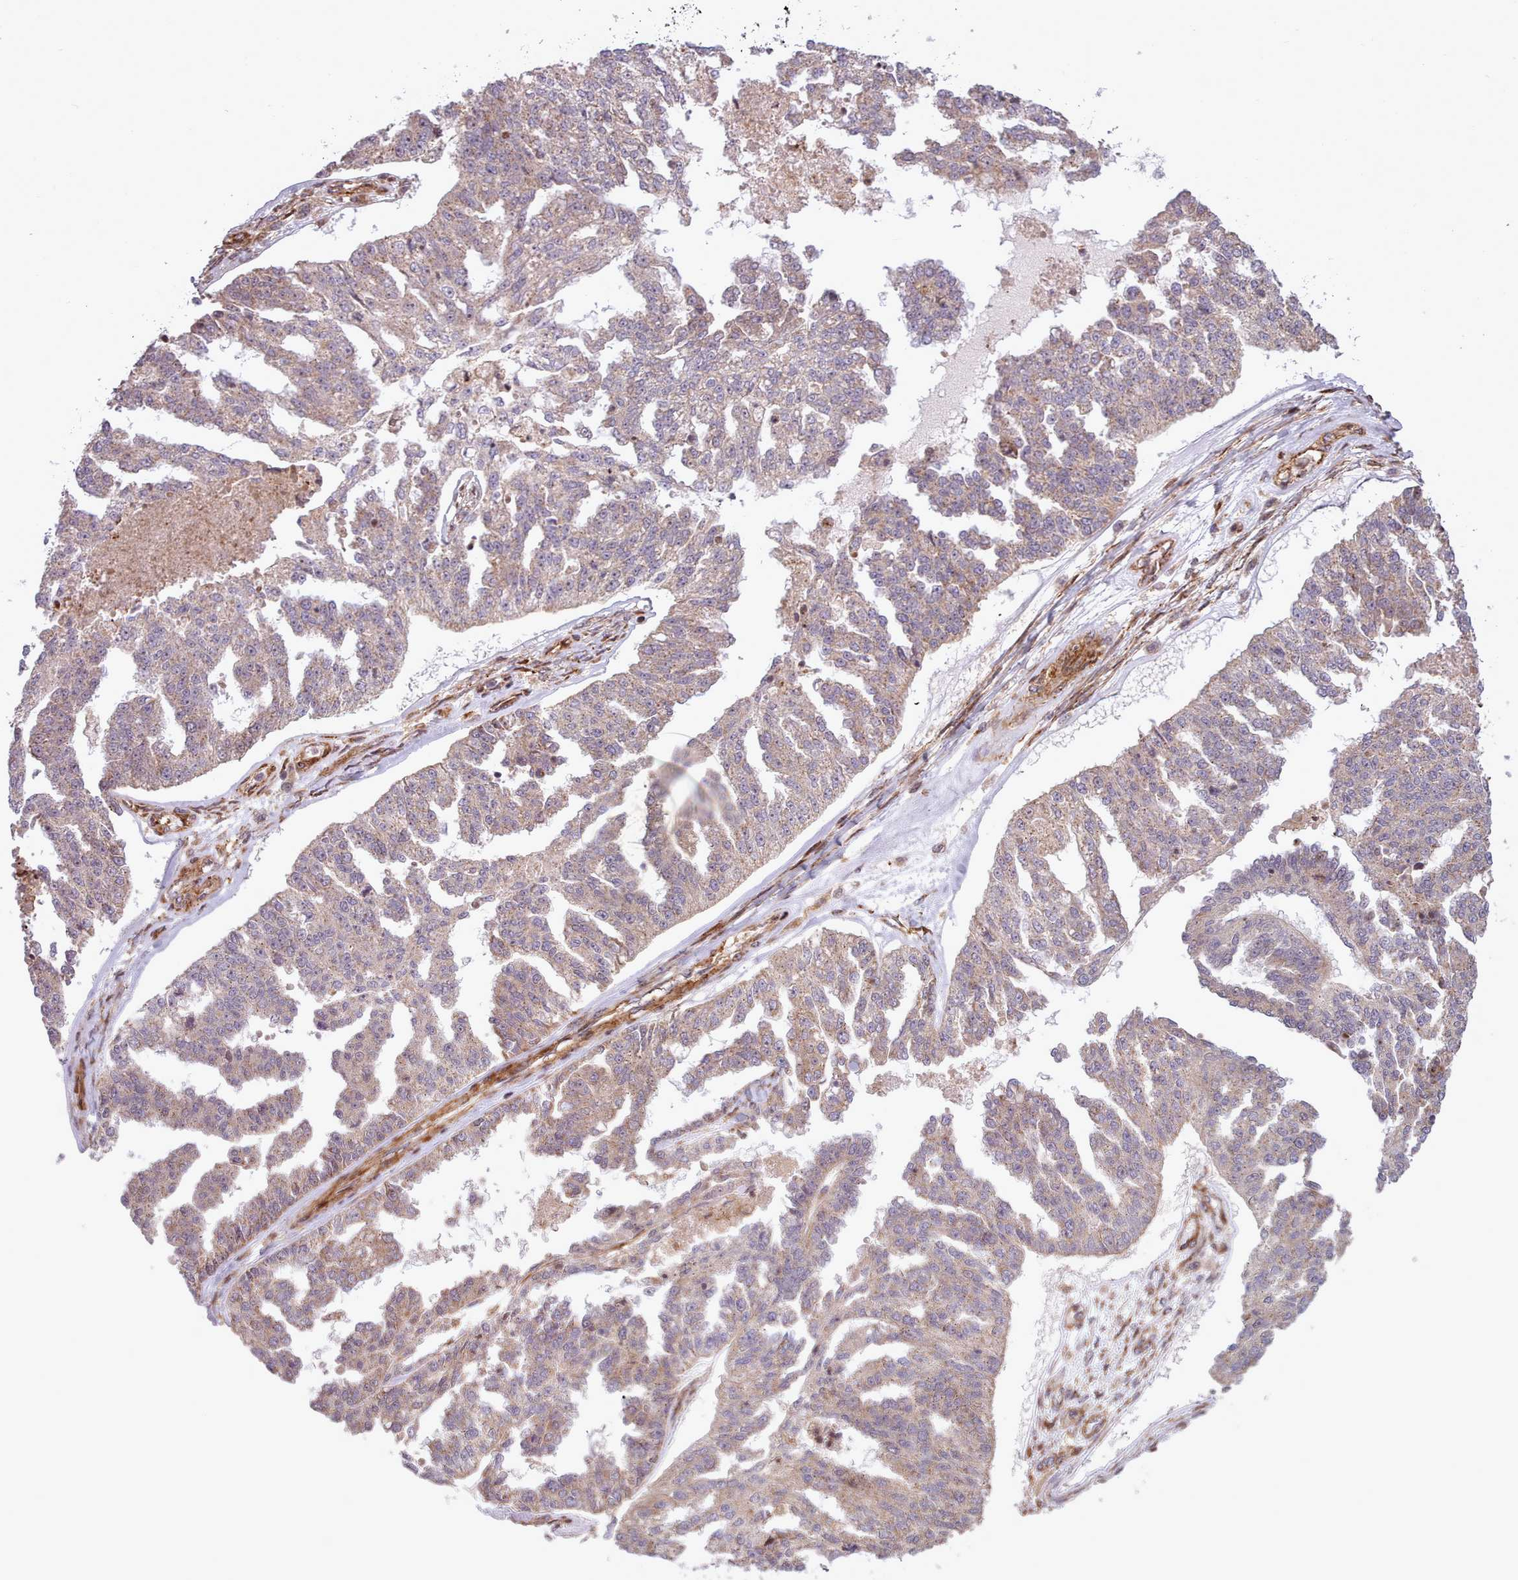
{"staining": {"intensity": "weak", "quantity": "<25%", "location": "cytoplasmic/membranous"}, "tissue": "ovarian cancer", "cell_type": "Tumor cells", "image_type": "cancer", "snomed": [{"axis": "morphology", "description": "Cystadenocarcinoma, serous, NOS"}, {"axis": "topography", "description": "Ovary"}], "caption": "High magnification brightfield microscopy of ovarian cancer (serous cystadenocarcinoma) stained with DAB (brown) and counterstained with hematoxylin (blue): tumor cells show no significant staining.", "gene": "NLRP7", "patient": {"sex": "female", "age": 58}}